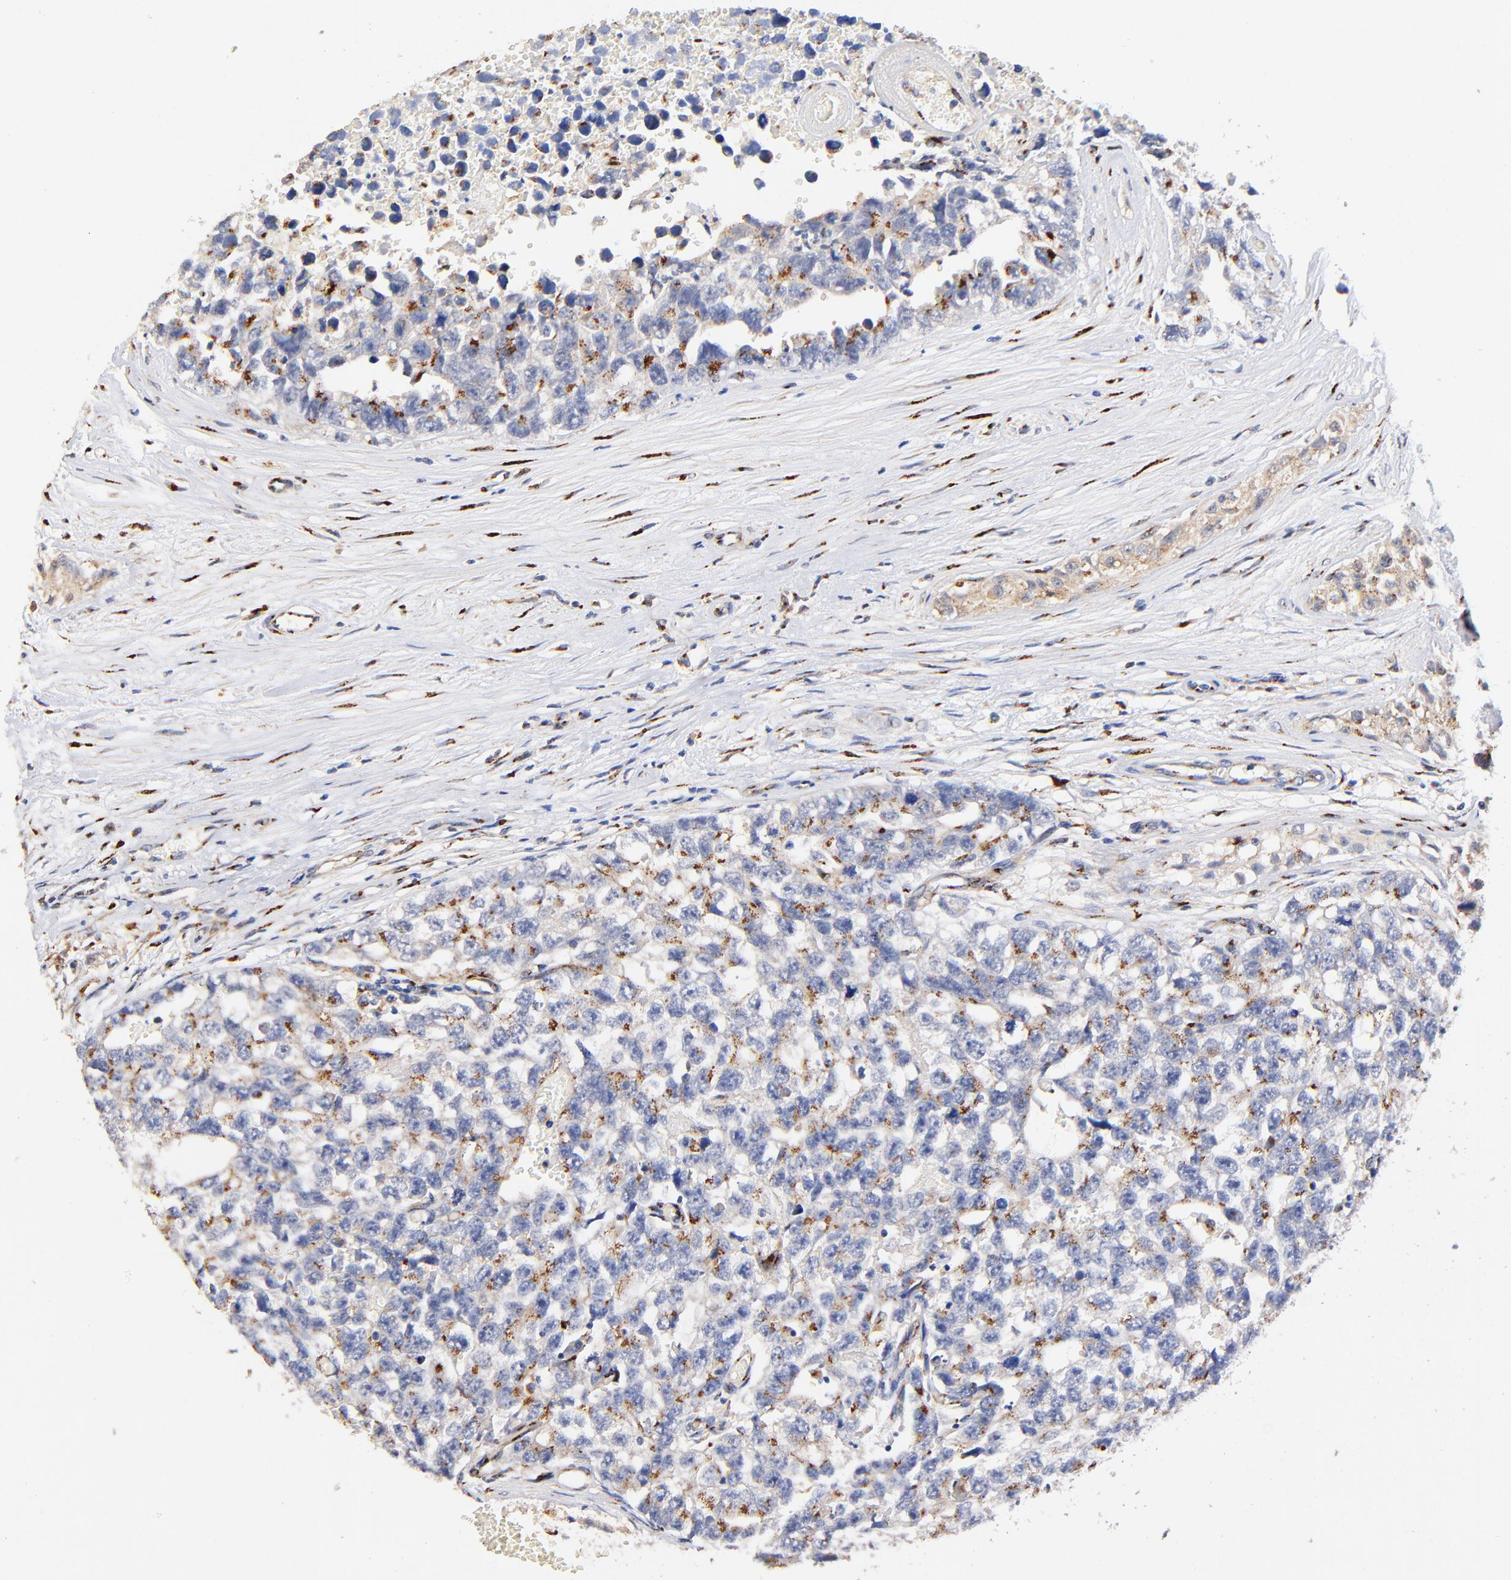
{"staining": {"intensity": "weak", "quantity": "25%-75%", "location": "cytoplasmic/membranous"}, "tissue": "testis cancer", "cell_type": "Tumor cells", "image_type": "cancer", "snomed": [{"axis": "morphology", "description": "Carcinoma, Embryonal, NOS"}, {"axis": "topography", "description": "Testis"}], "caption": "The immunohistochemical stain highlights weak cytoplasmic/membranous positivity in tumor cells of embryonal carcinoma (testis) tissue.", "gene": "FMNL3", "patient": {"sex": "male", "age": 31}}